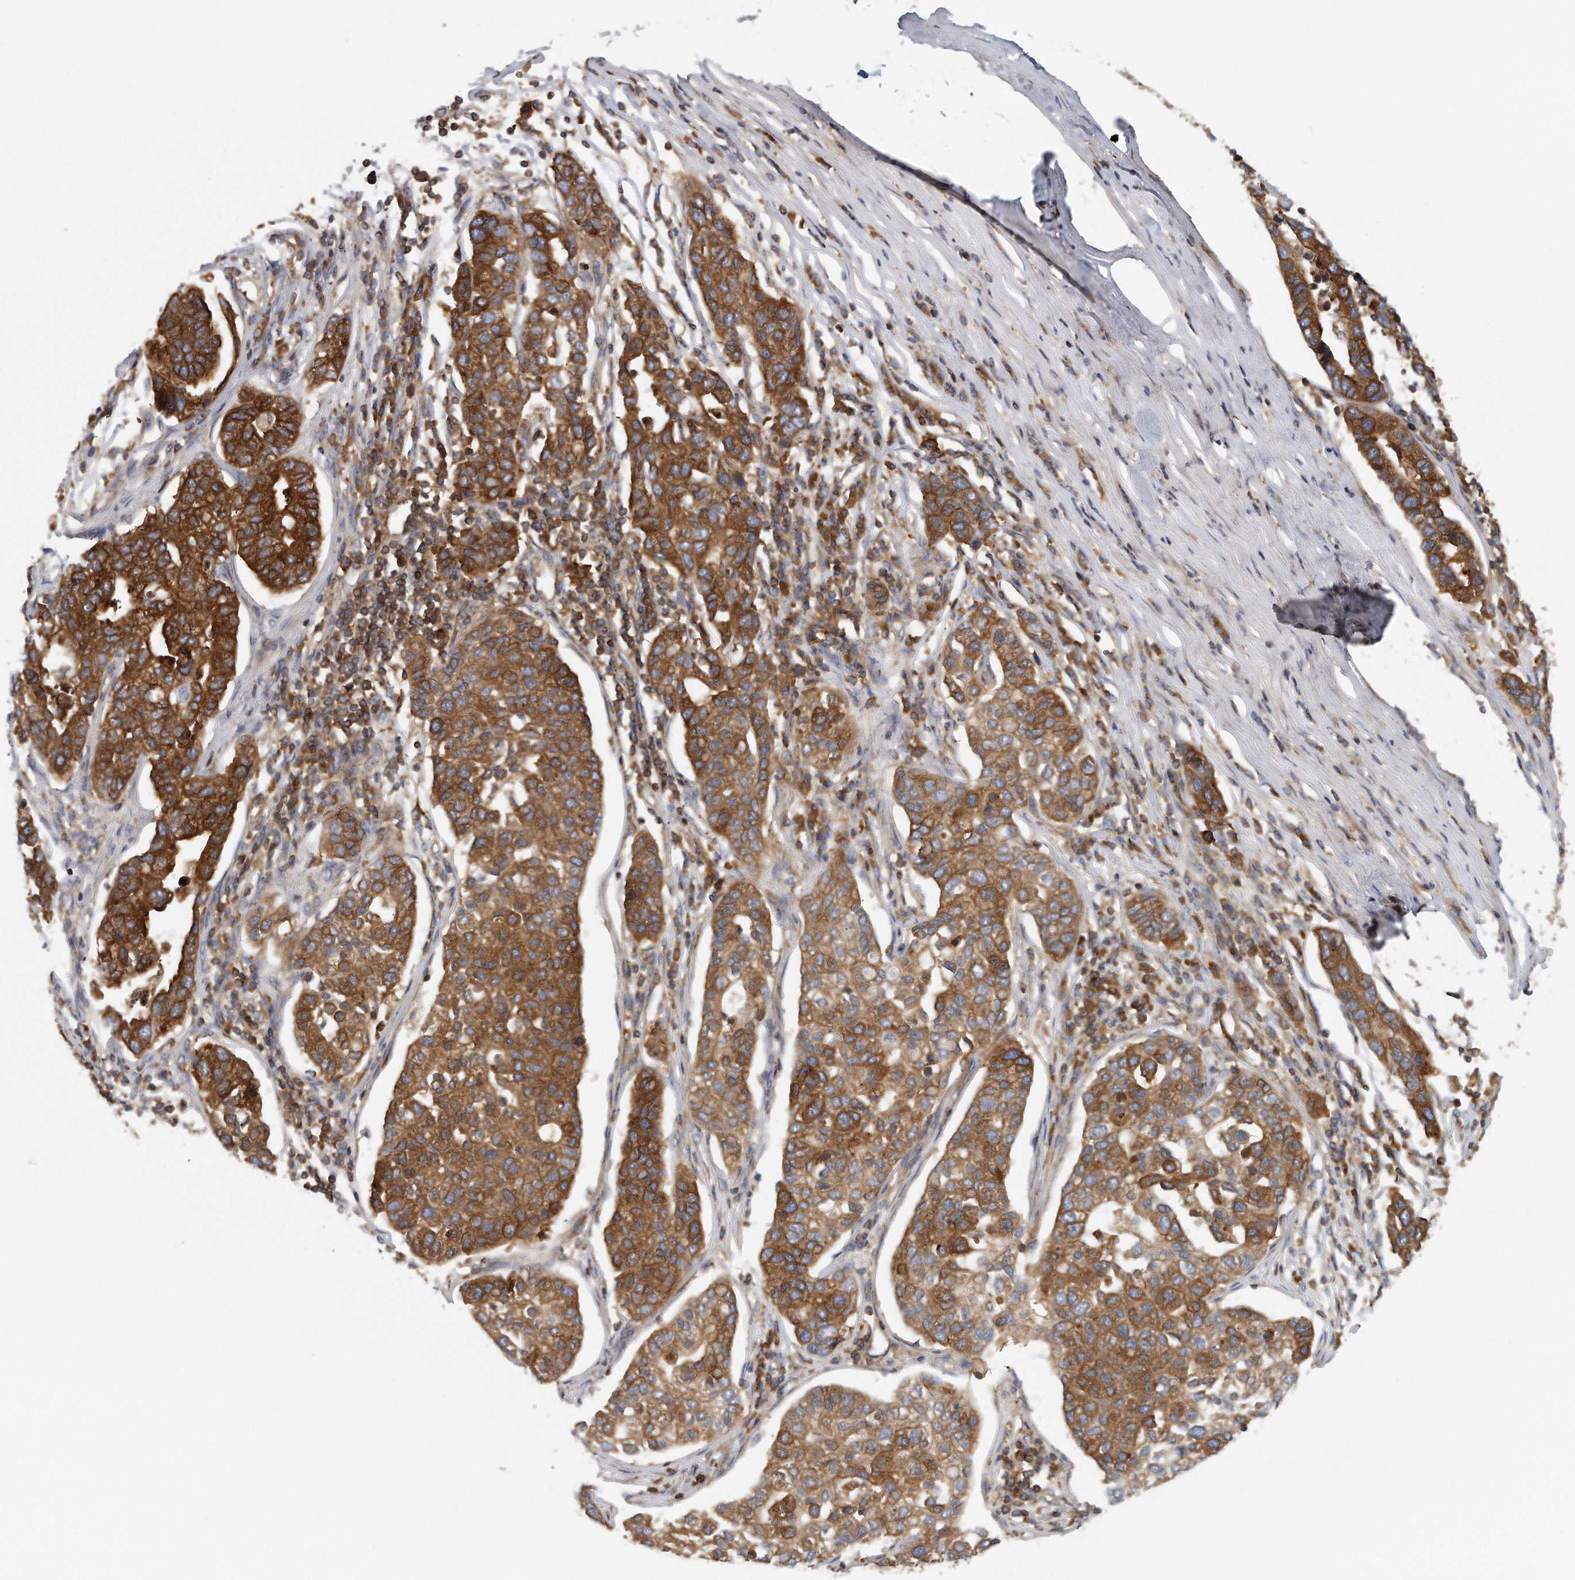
{"staining": {"intensity": "strong", "quantity": ">75%", "location": "cytoplasmic/membranous"}, "tissue": "pancreatic cancer", "cell_type": "Tumor cells", "image_type": "cancer", "snomed": [{"axis": "morphology", "description": "Adenocarcinoma, NOS"}, {"axis": "topography", "description": "Pancreas"}], "caption": "Brown immunohistochemical staining in human adenocarcinoma (pancreatic) reveals strong cytoplasmic/membranous expression in about >75% of tumor cells. (IHC, brightfield microscopy, high magnification).", "gene": "EIF3I", "patient": {"sex": "female", "age": 61}}